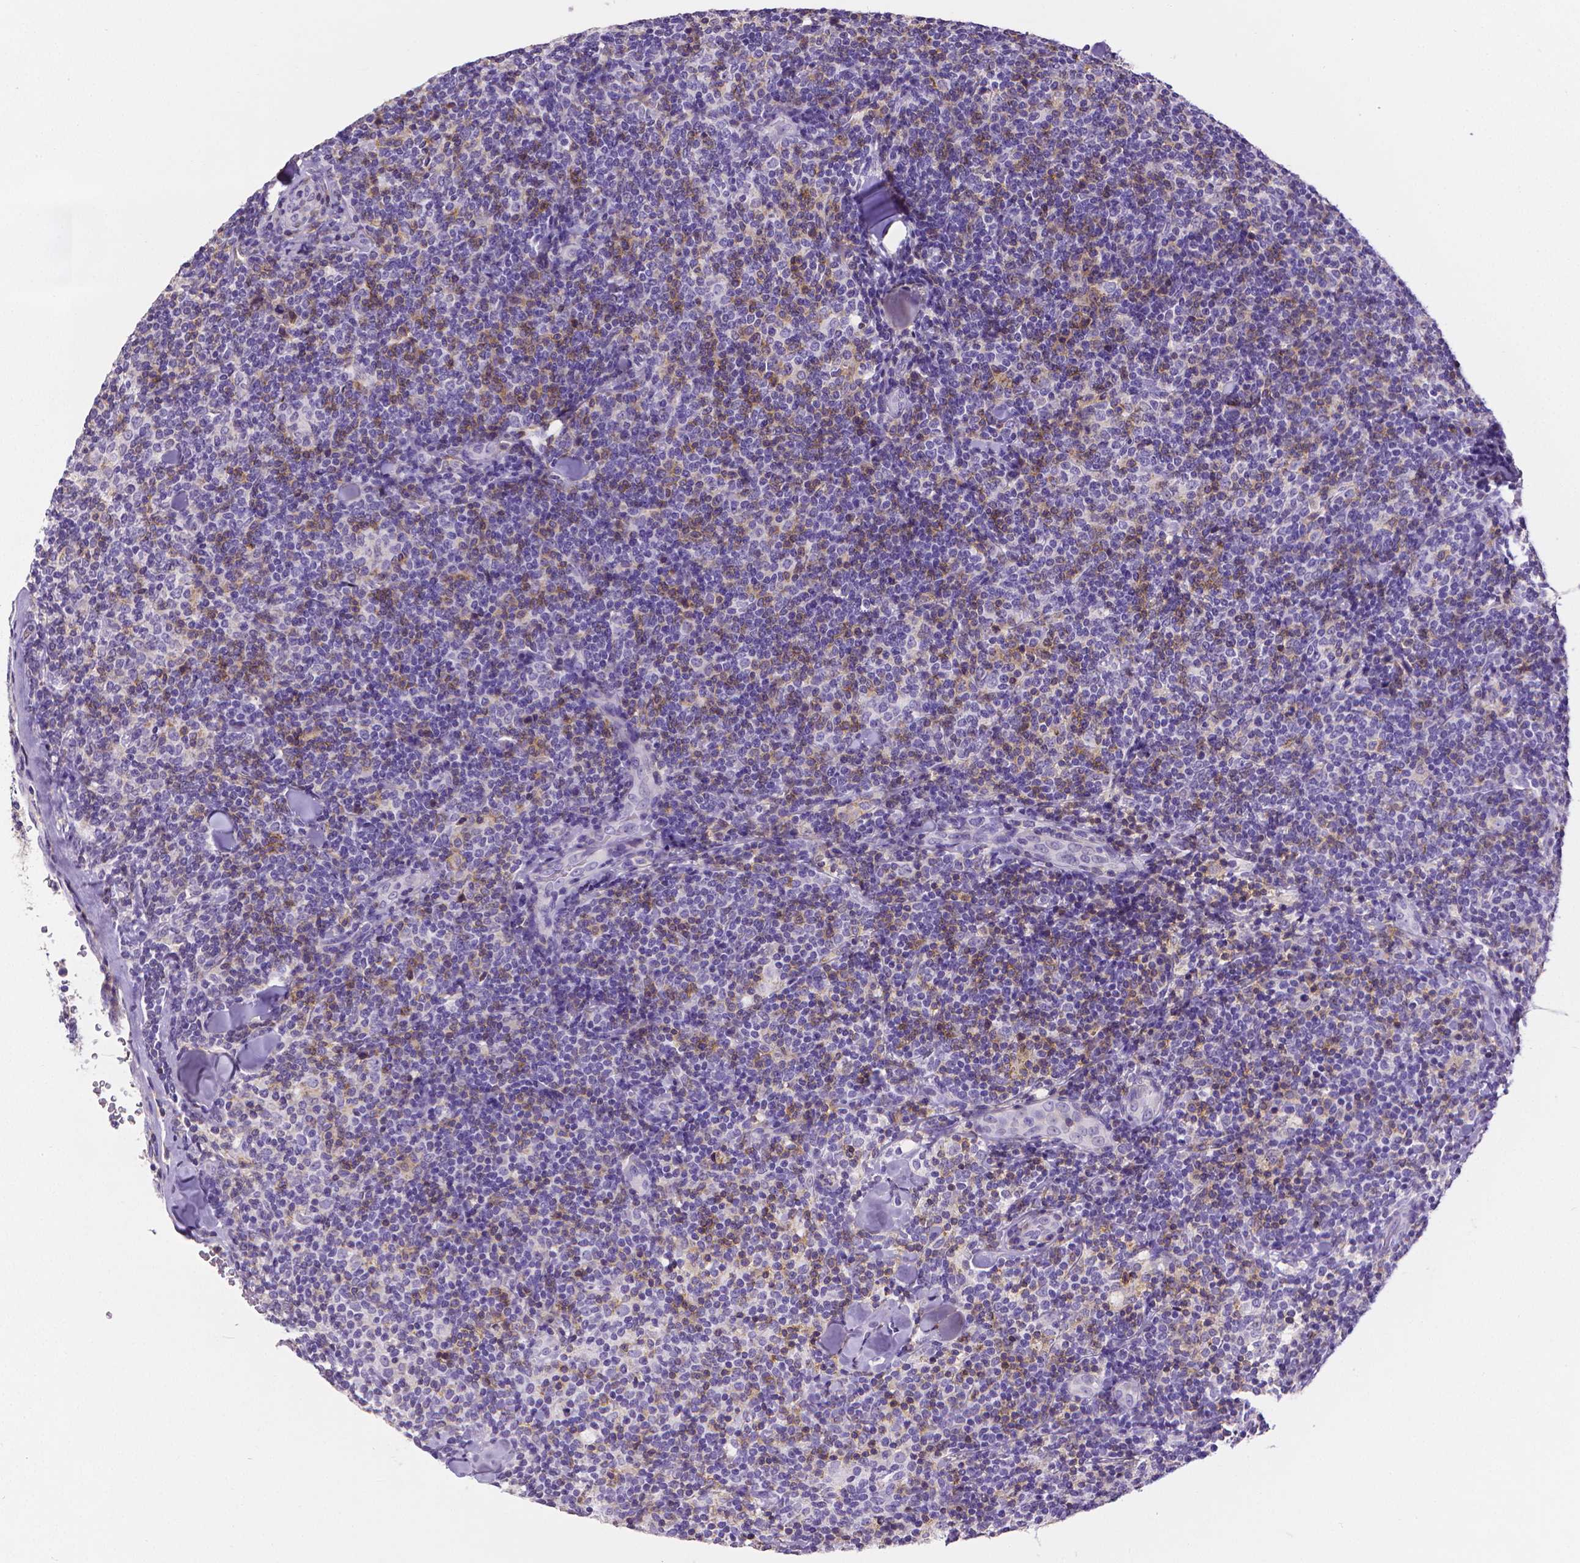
{"staining": {"intensity": "negative", "quantity": "none", "location": "none"}, "tissue": "lymphoma", "cell_type": "Tumor cells", "image_type": "cancer", "snomed": [{"axis": "morphology", "description": "Malignant lymphoma, non-Hodgkin's type, Low grade"}, {"axis": "topography", "description": "Lymph node"}], "caption": "This is an immunohistochemistry histopathology image of human low-grade malignant lymphoma, non-Hodgkin's type. There is no expression in tumor cells.", "gene": "CD4", "patient": {"sex": "female", "age": 56}}